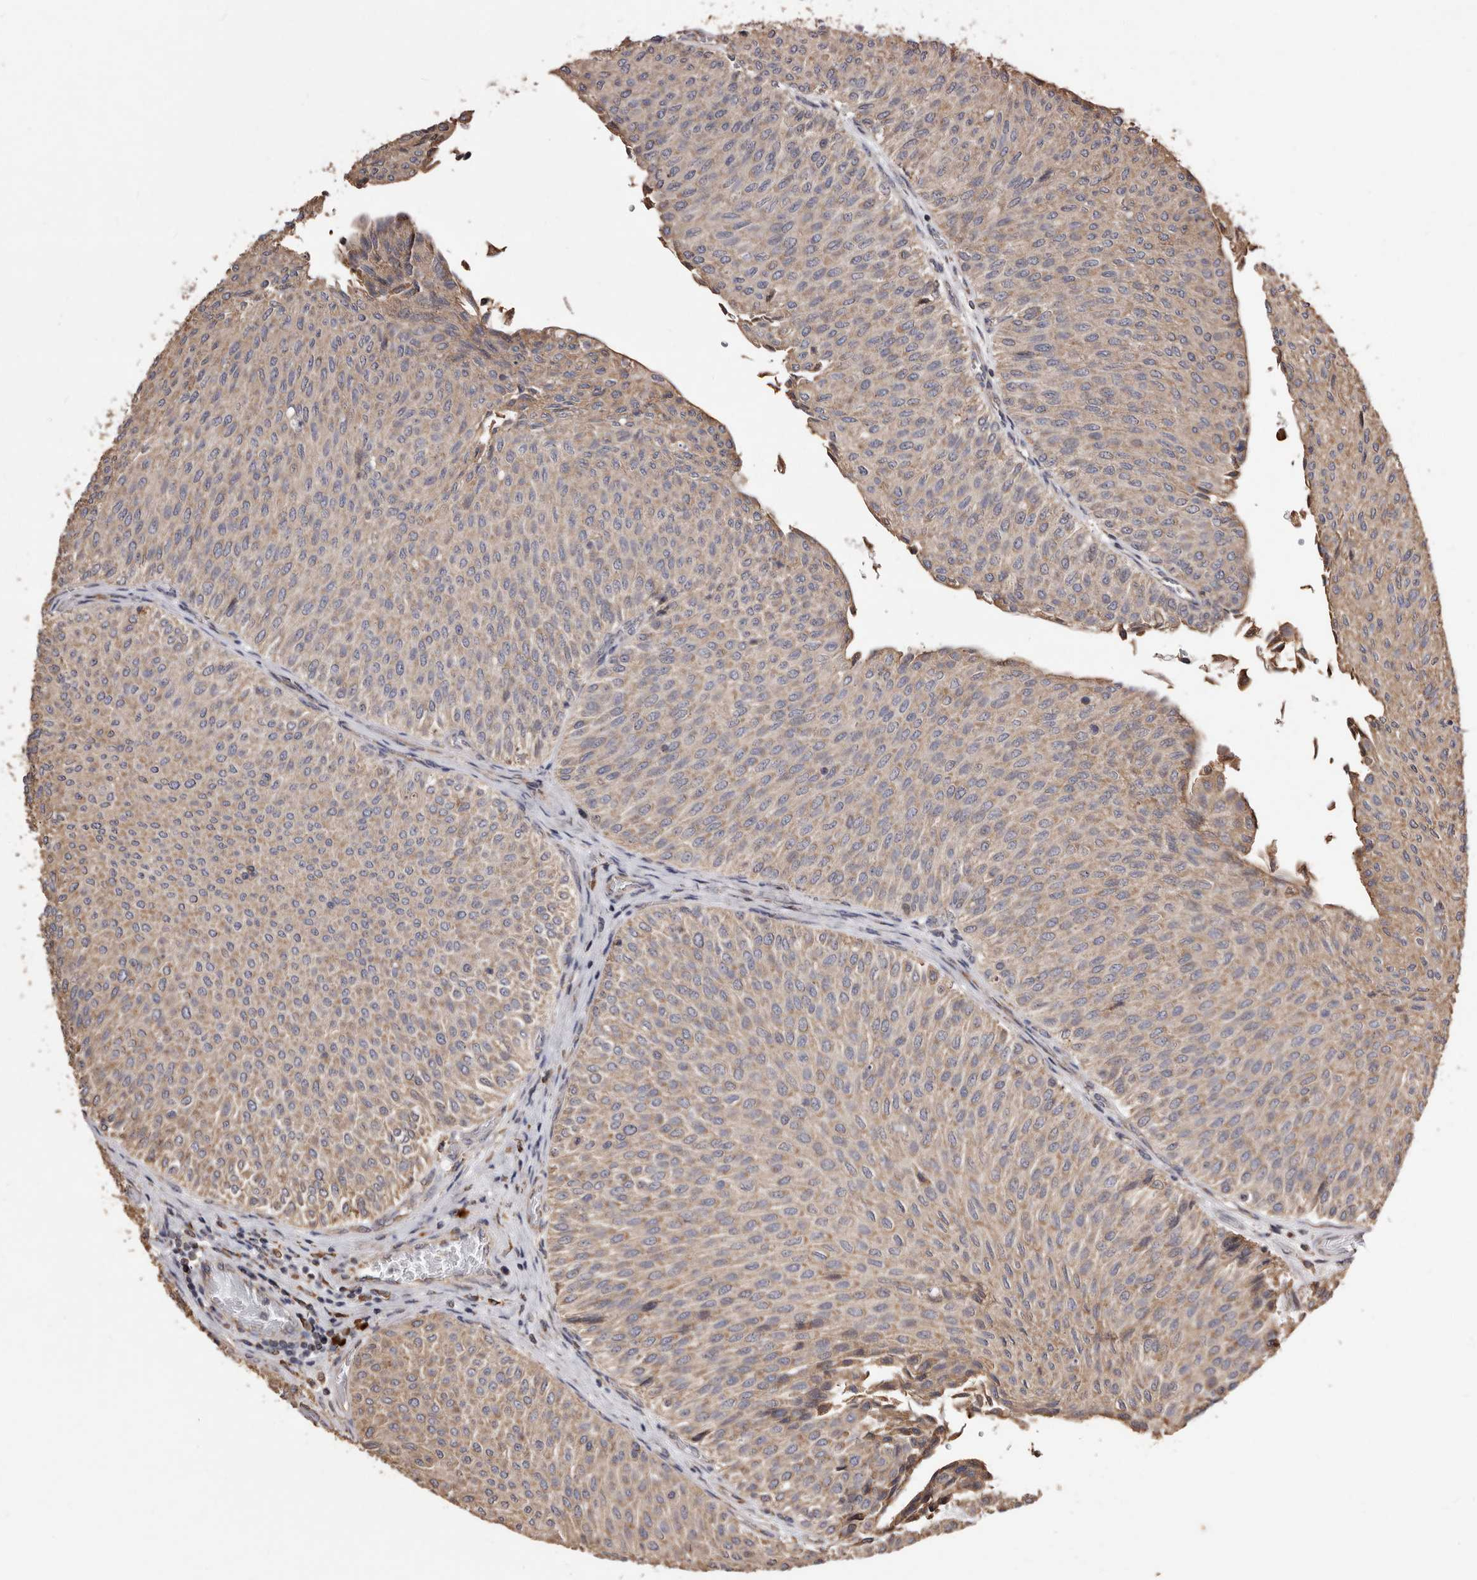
{"staining": {"intensity": "weak", "quantity": ">75%", "location": "cytoplasmic/membranous"}, "tissue": "urothelial cancer", "cell_type": "Tumor cells", "image_type": "cancer", "snomed": [{"axis": "morphology", "description": "Urothelial carcinoma, Low grade"}, {"axis": "topography", "description": "Urinary bladder"}], "caption": "Immunohistochemistry (IHC) (DAB) staining of low-grade urothelial carcinoma demonstrates weak cytoplasmic/membranous protein expression in approximately >75% of tumor cells.", "gene": "STEAP2", "patient": {"sex": "male", "age": 78}}